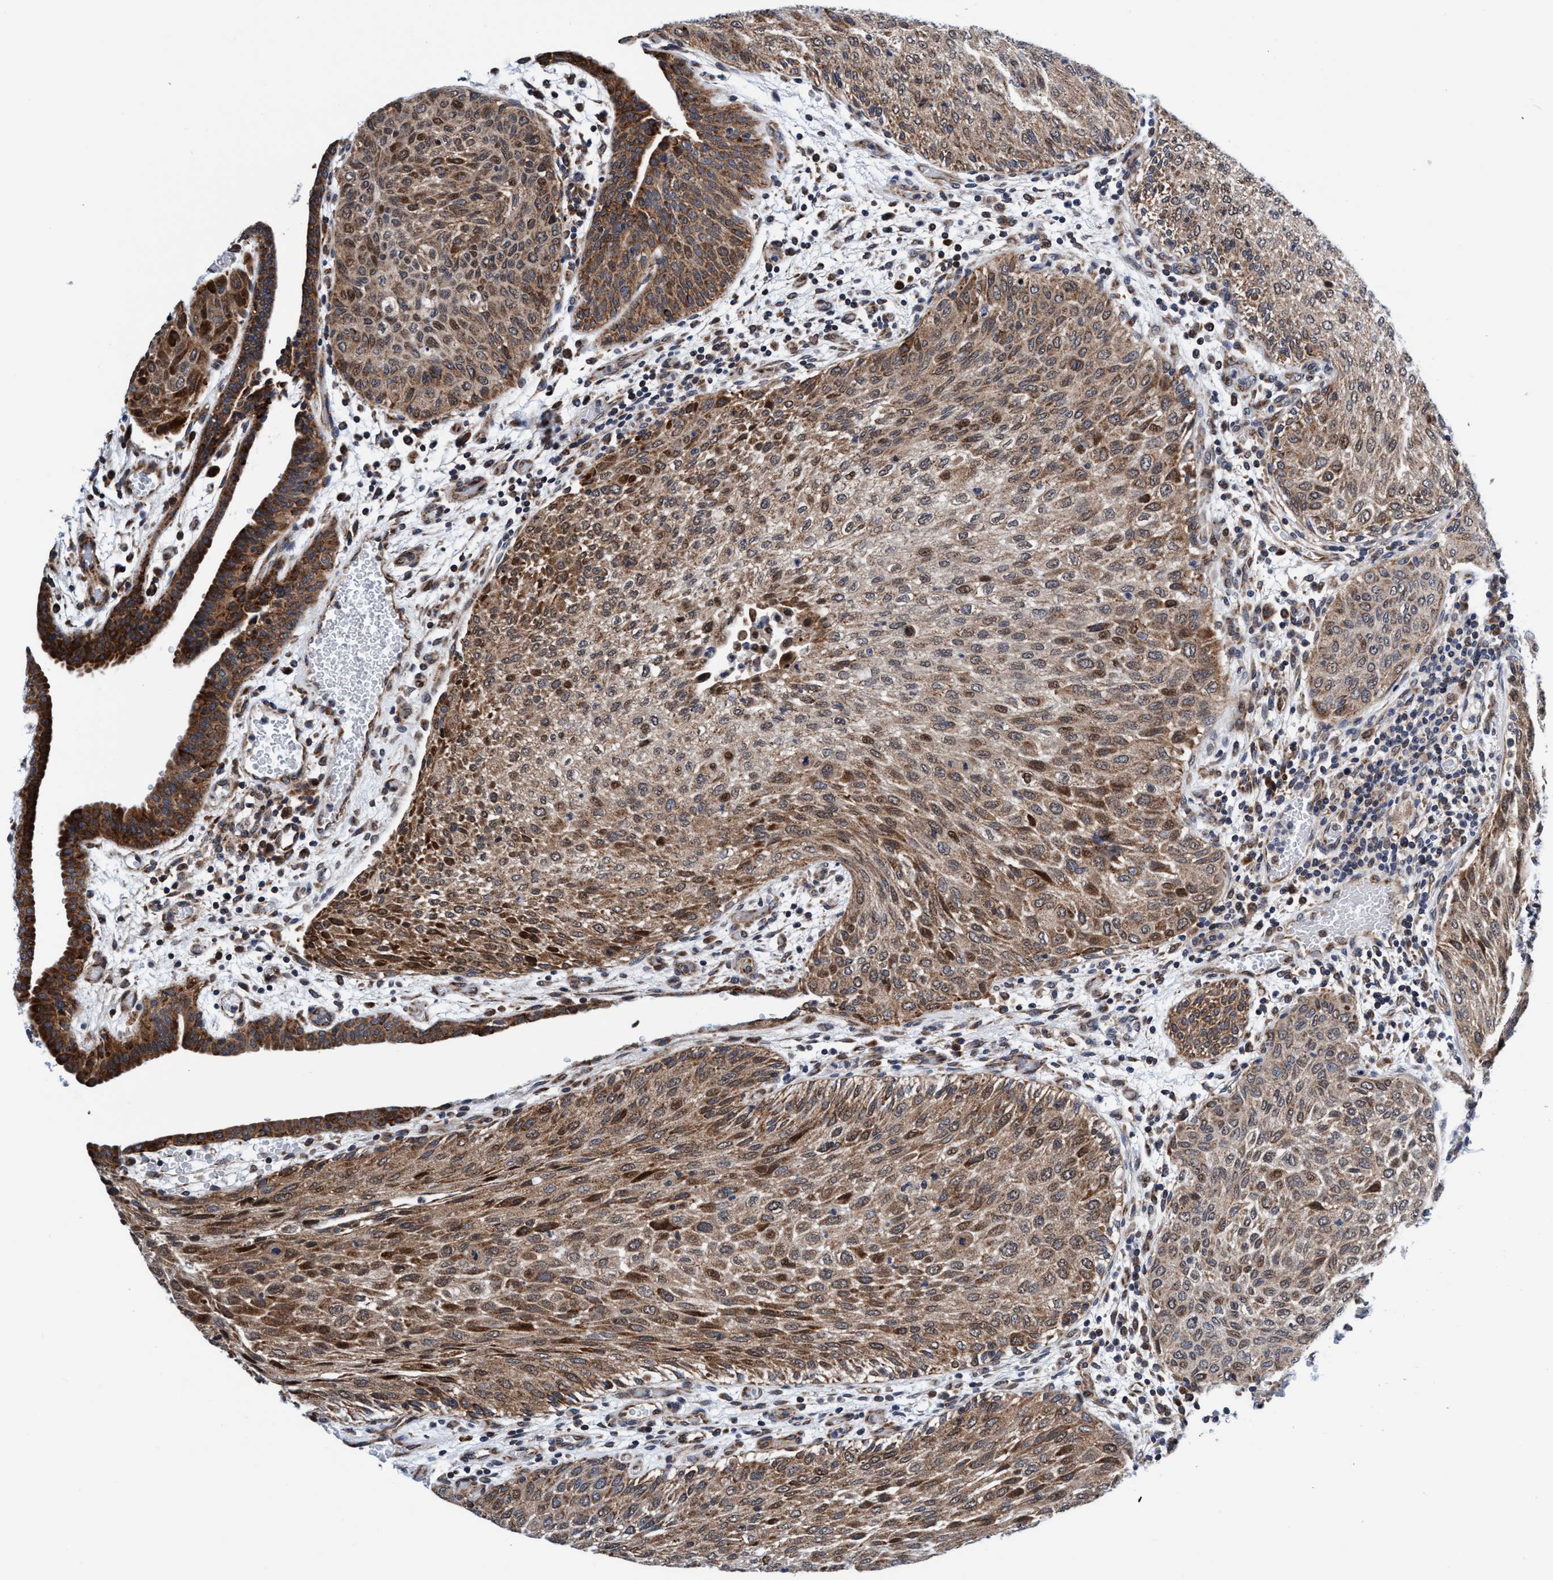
{"staining": {"intensity": "moderate", "quantity": "25%-75%", "location": "cytoplasmic/membranous"}, "tissue": "urothelial cancer", "cell_type": "Tumor cells", "image_type": "cancer", "snomed": [{"axis": "morphology", "description": "Urothelial carcinoma, Low grade"}, {"axis": "morphology", "description": "Urothelial carcinoma, High grade"}, {"axis": "topography", "description": "Urinary bladder"}], "caption": "Human urothelial carcinoma (high-grade) stained for a protein (brown) demonstrates moderate cytoplasmic/membranous positive positivity in about 25%-75% of tumor cells.", "gene": "AGAP2", "patient": {"sex": "male", "age": 35}}